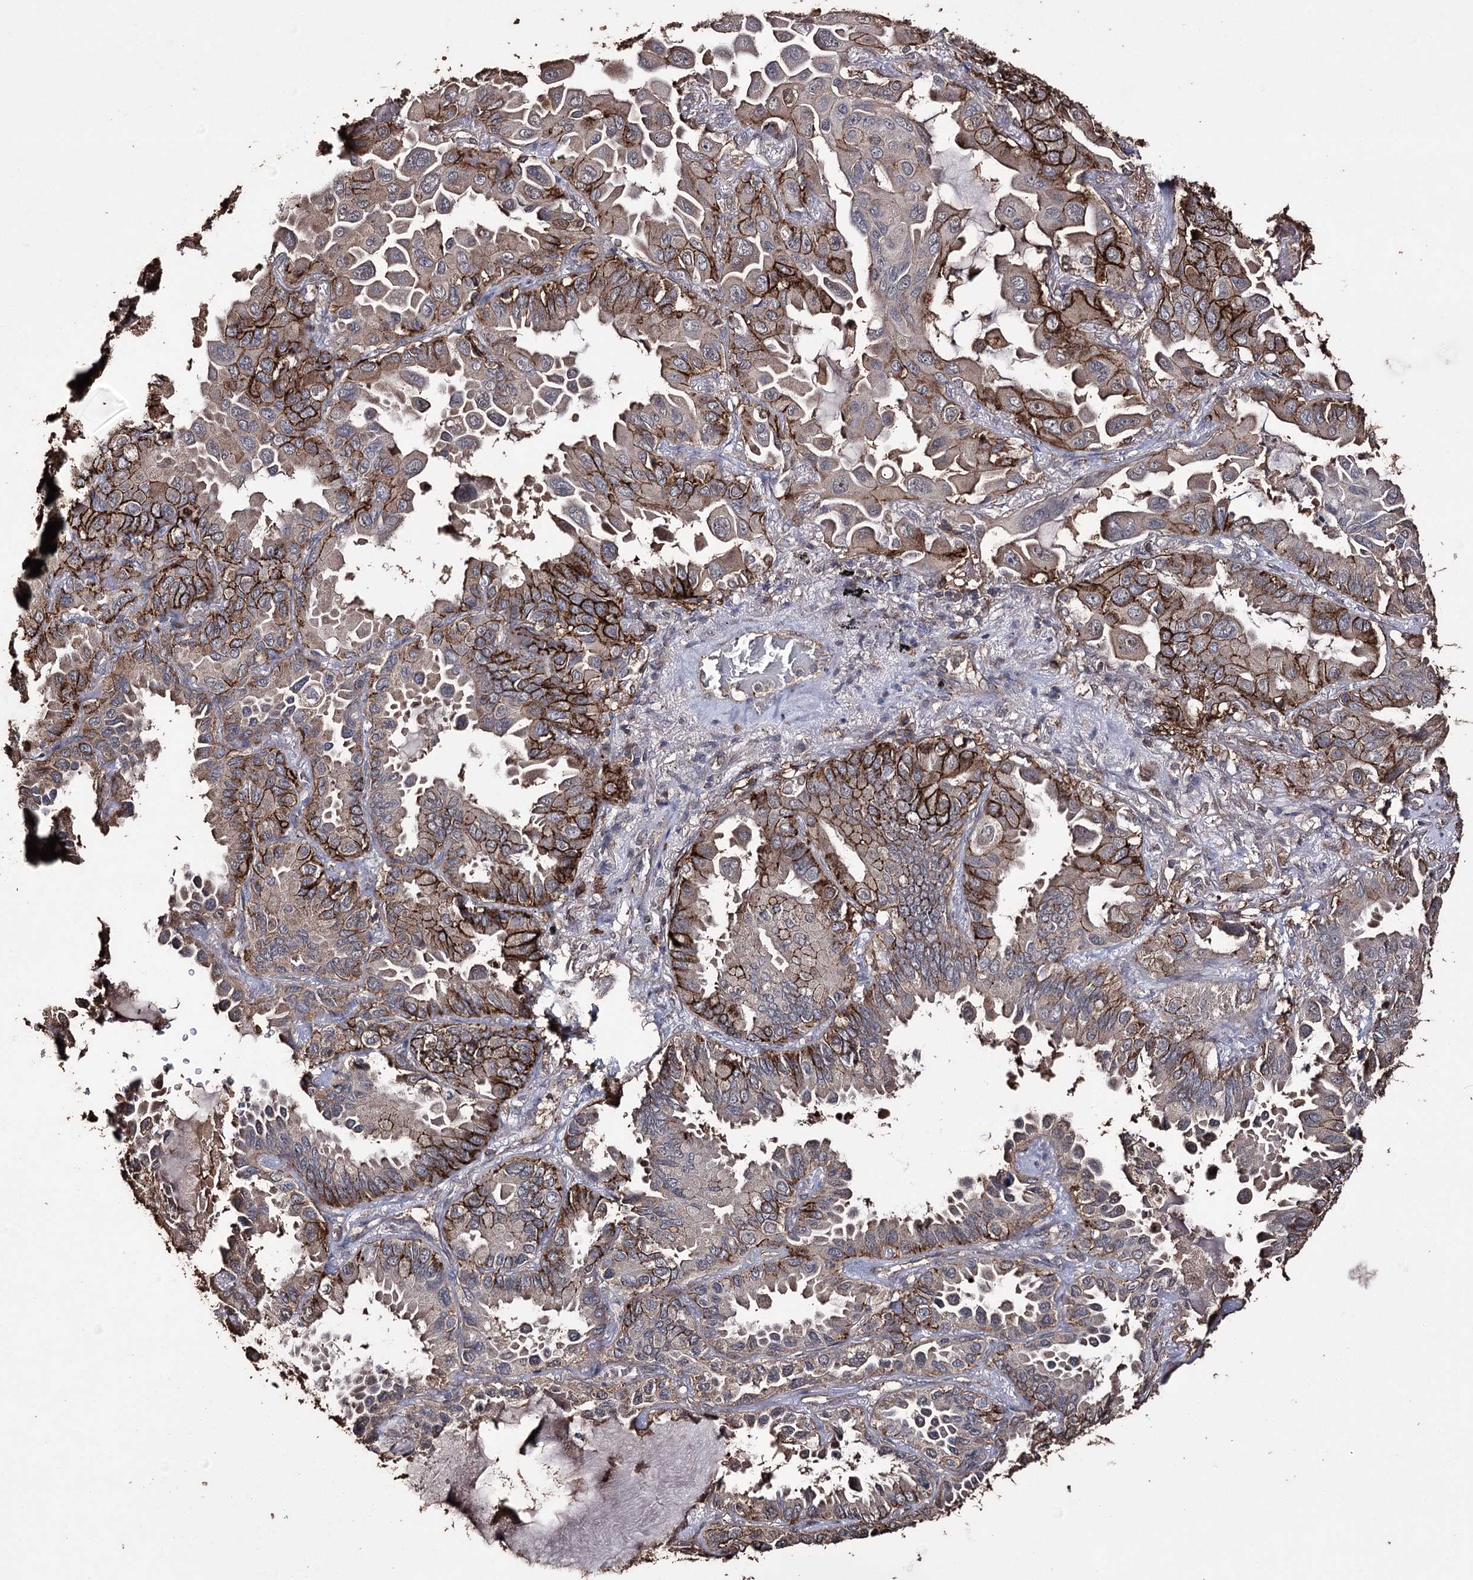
{"staining": {"intensity": "strong", "quantity": "25%-75%", "location": "cytoplasmic/membranous"}, "tissue": "lung cancer", "cell_type": "Tumor cells", "image_type": "cancer", "snomed": [{"axis": "morphology", "description": "Adenocarcinoma, NOS"}, {"axis": "topography", "description": "Lung"}], "caption": "IHC micrograph of human lung adenocarcinoma stained for a protein (brown), which demonstrates high levels of strong cytoplasmic/membranous staining in approximately 25%-75% of tumor cells.", "gene": "ZNF662", "patient": {"sex": "male", "age": 64}}